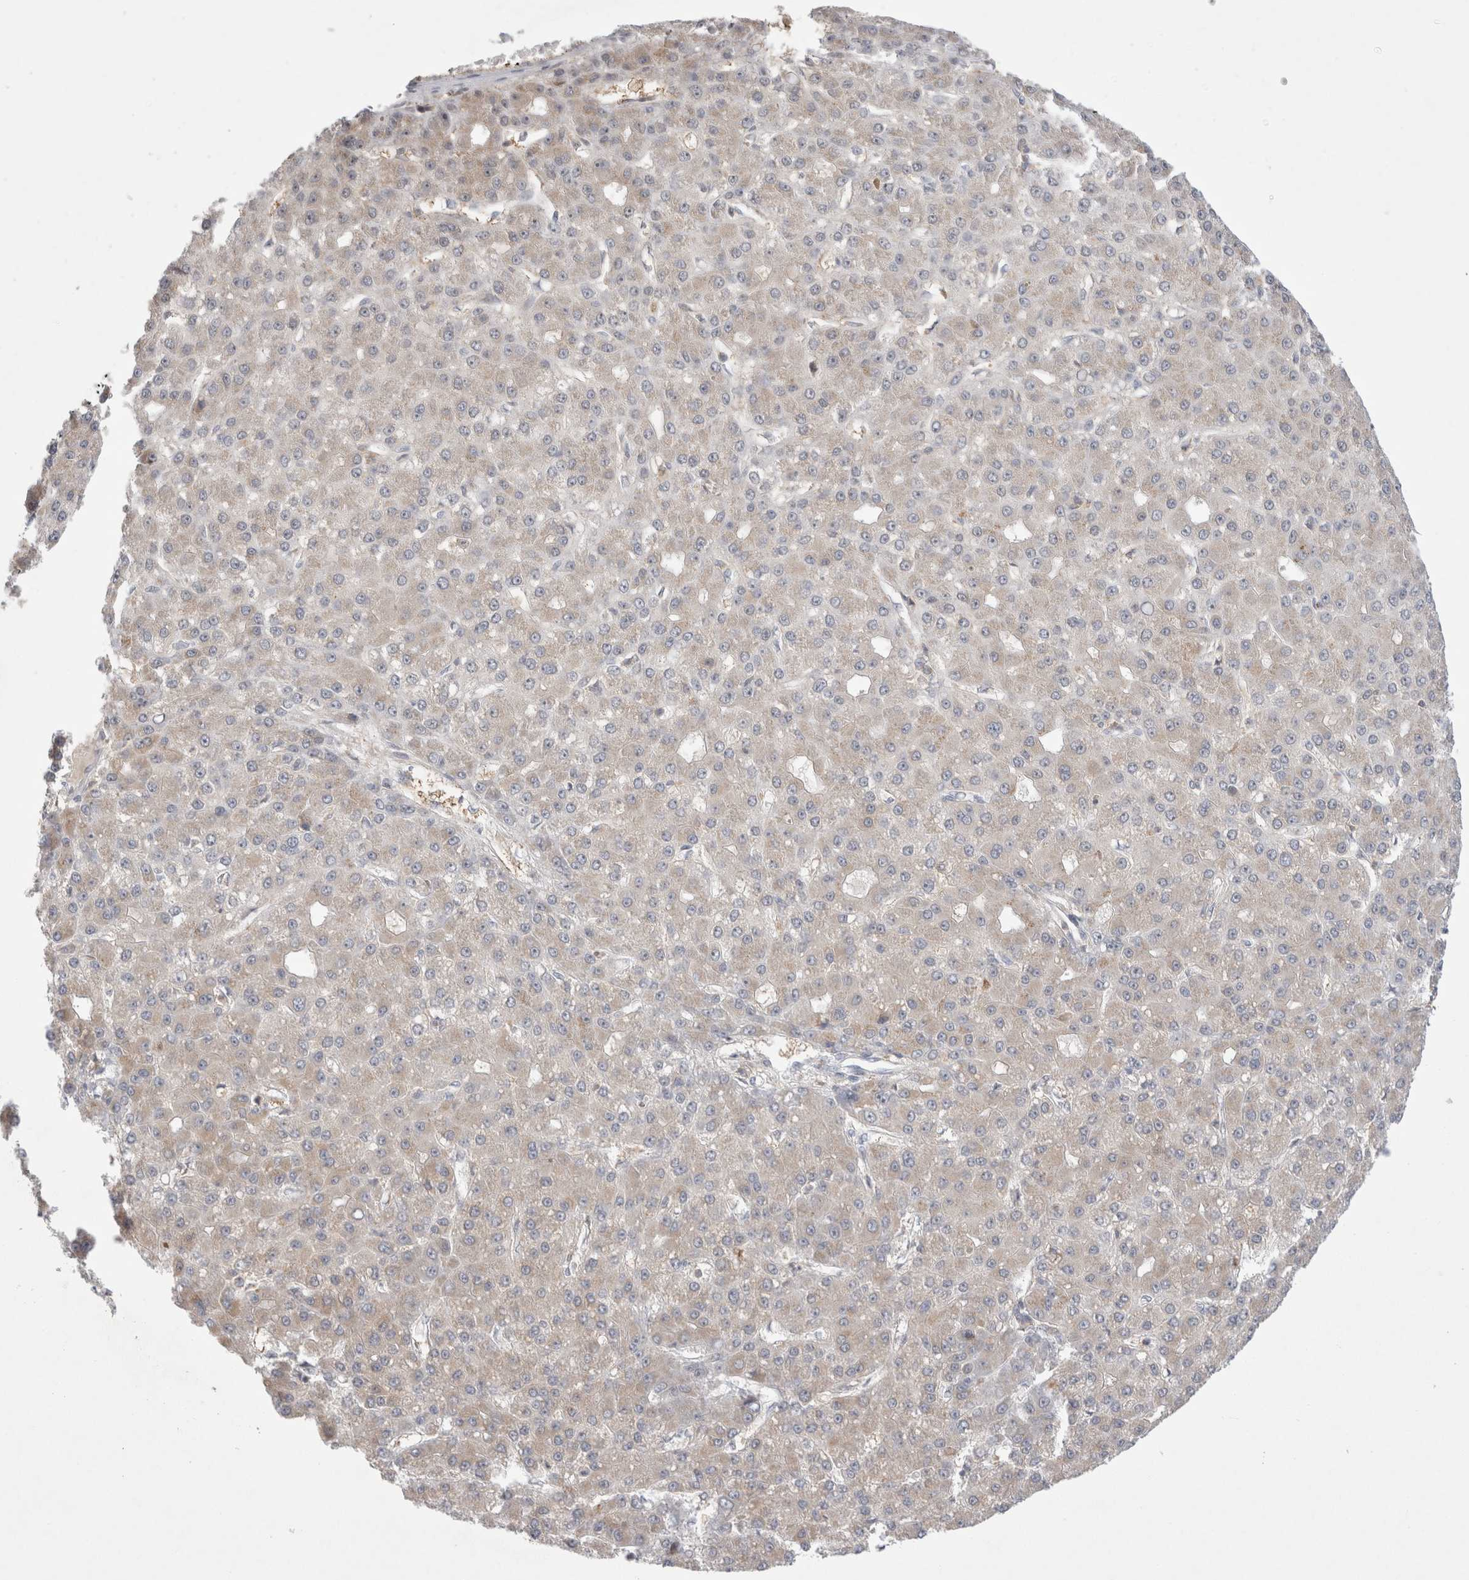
{"staining": {"intensity": "negative", "quantity": "none", "location": "none"}, "tissue": "liver cancer", "cell_type": "Tumor cells", "image_type": "cancer", "snomed": [{"axis": "morphology", "description": "Carcinoma, Hepatocellular, NOS"}, {"axis": "topography", "description": "Liver"}], "caption": "This is an immunohistochemistry (IHC) image of human hepatocellular carcinoma (liver). There is no positivity in tumor cells.", "gene": "CERS5", "patient": {"sex": "male", "age": 67}}